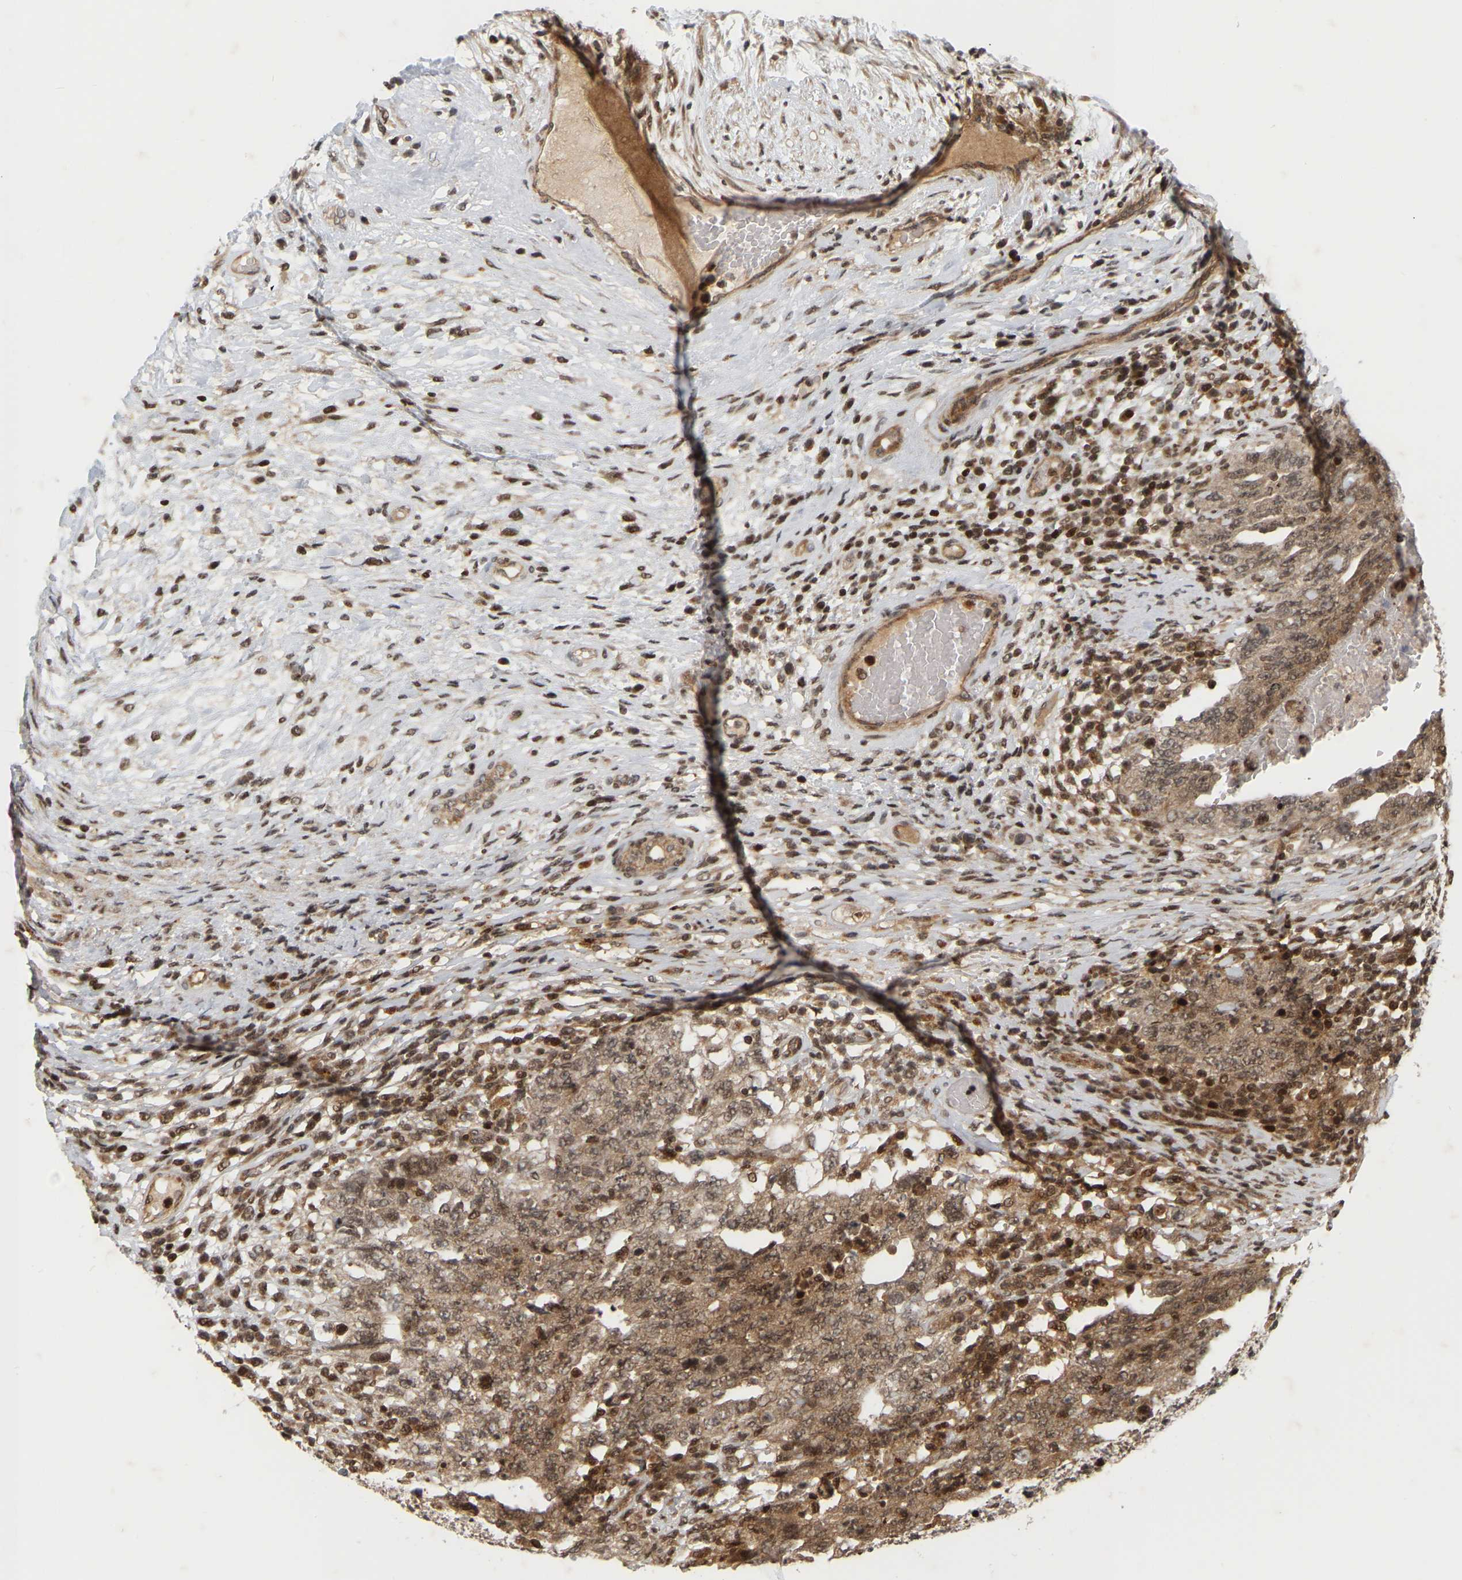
{"staining": {"intensity": "moderate", "quantity": ">75%", "location": "cytoplasmic/membranous,nuclear"}, "tissue": "testis cancer", "cell_type": "Tumor cells", "image_type": "cancer", "snomed": [{"axis": "morphology", "description": "Carcinoma, Embryonal, NOS"}, {"axis": "topography", "description": "Testis"}], "caption": "Protein analysis of embryonal carcinoma (testis) tissue demonstrates moderate cytoplasmic/membranous and nuclear expression in about >75% of tumor cells.", "gene": "NFE2L2", "patient": {"sex": "male", "age": 26}}